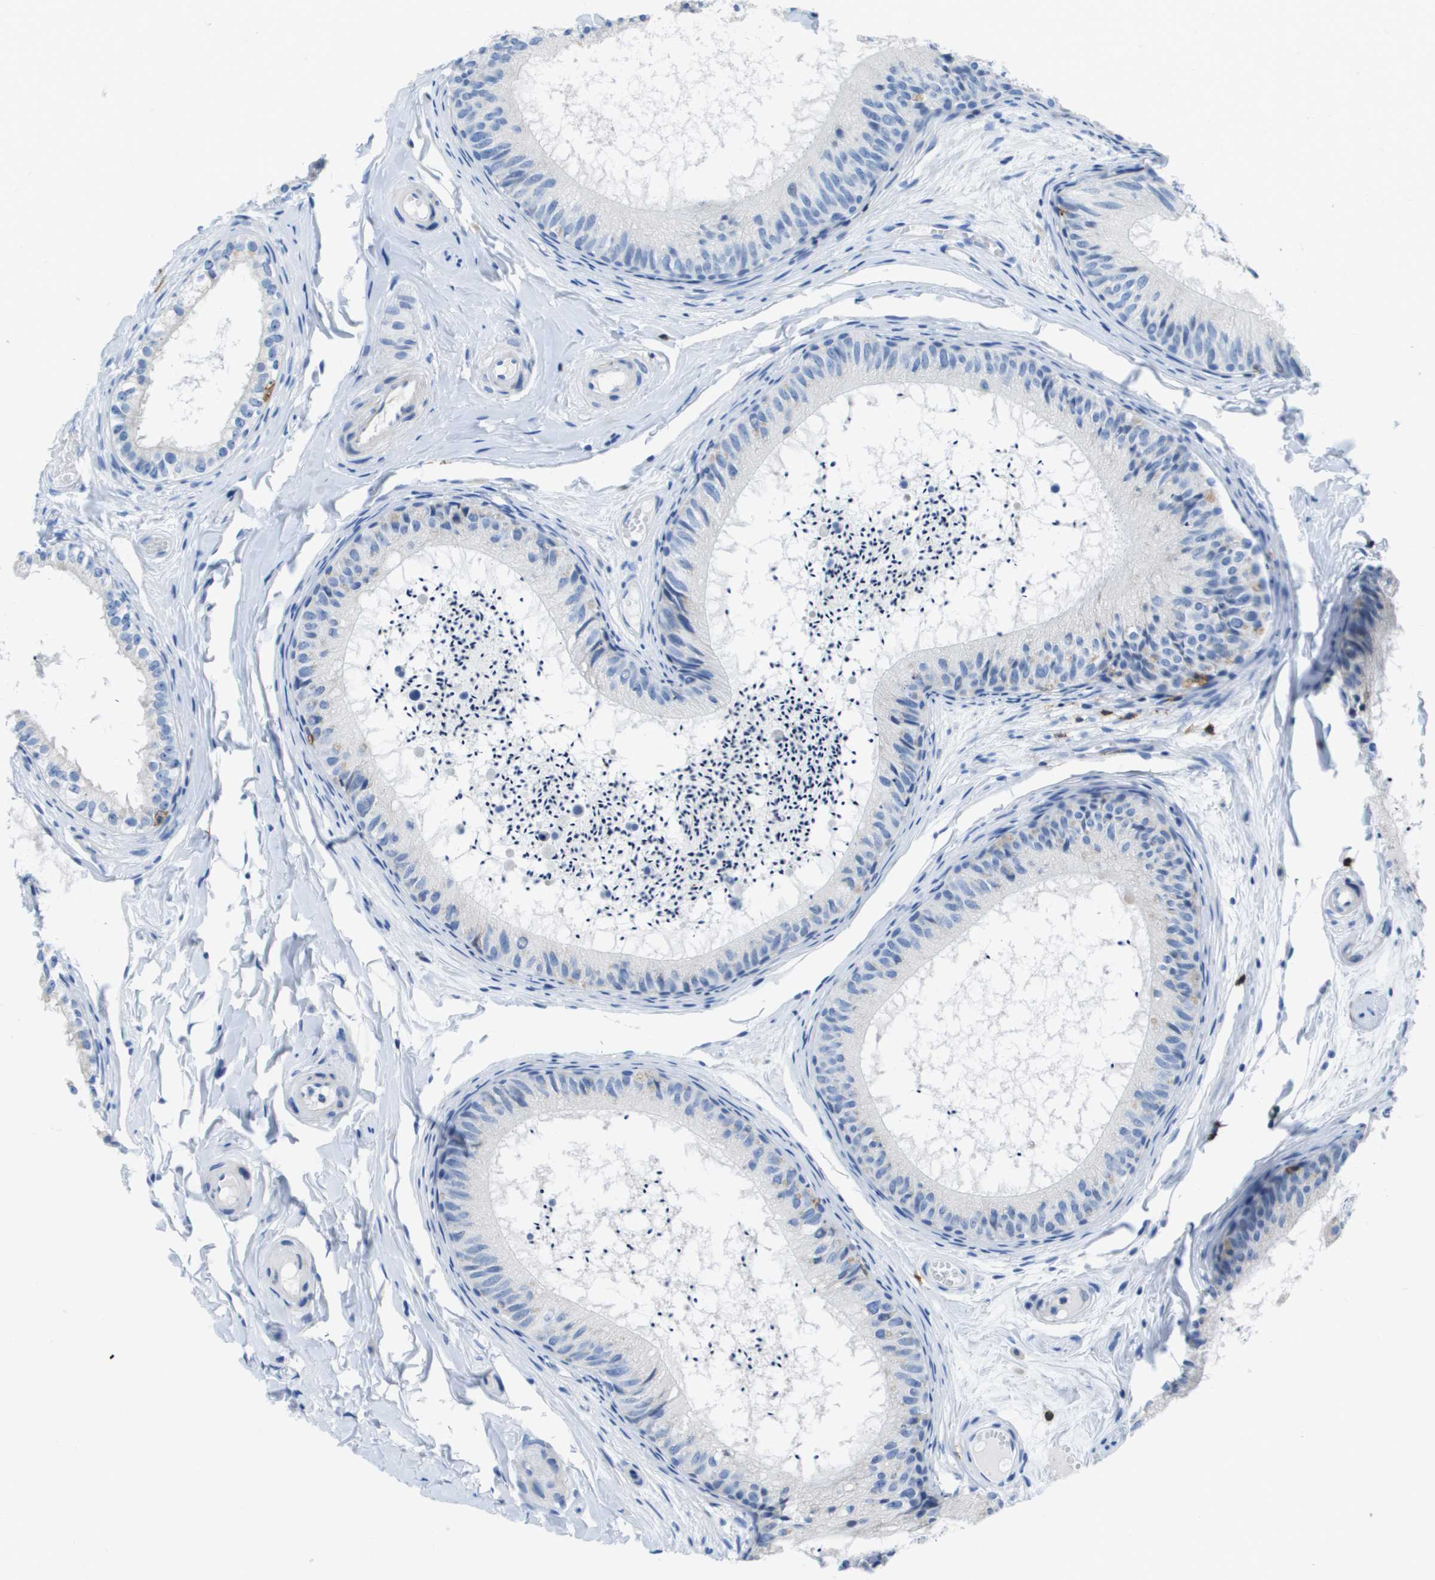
{"staining": {"intensity": "negative", "quantity": "none", "location": "none"}, "tissue": "epididymis", "cell_type": "Glandular cells", "image_type": "normal", "snomed": [{"axis": "morphology", "description": "Normal tissue, NOS"}, {"axis": "topography", "description": "Epididymis"}], "caption": "The histopathology image exhibits no staining of glandular cells in benign epididymis. Brightfield microscopy of immunohistochemistry stained with DAB (3,3'-diaminobenzidine) (brown) and hematoxylin (blue), captured at high magnification.", "gene": "MS4A1", "patient": {"sex": "male", "age": 46}}